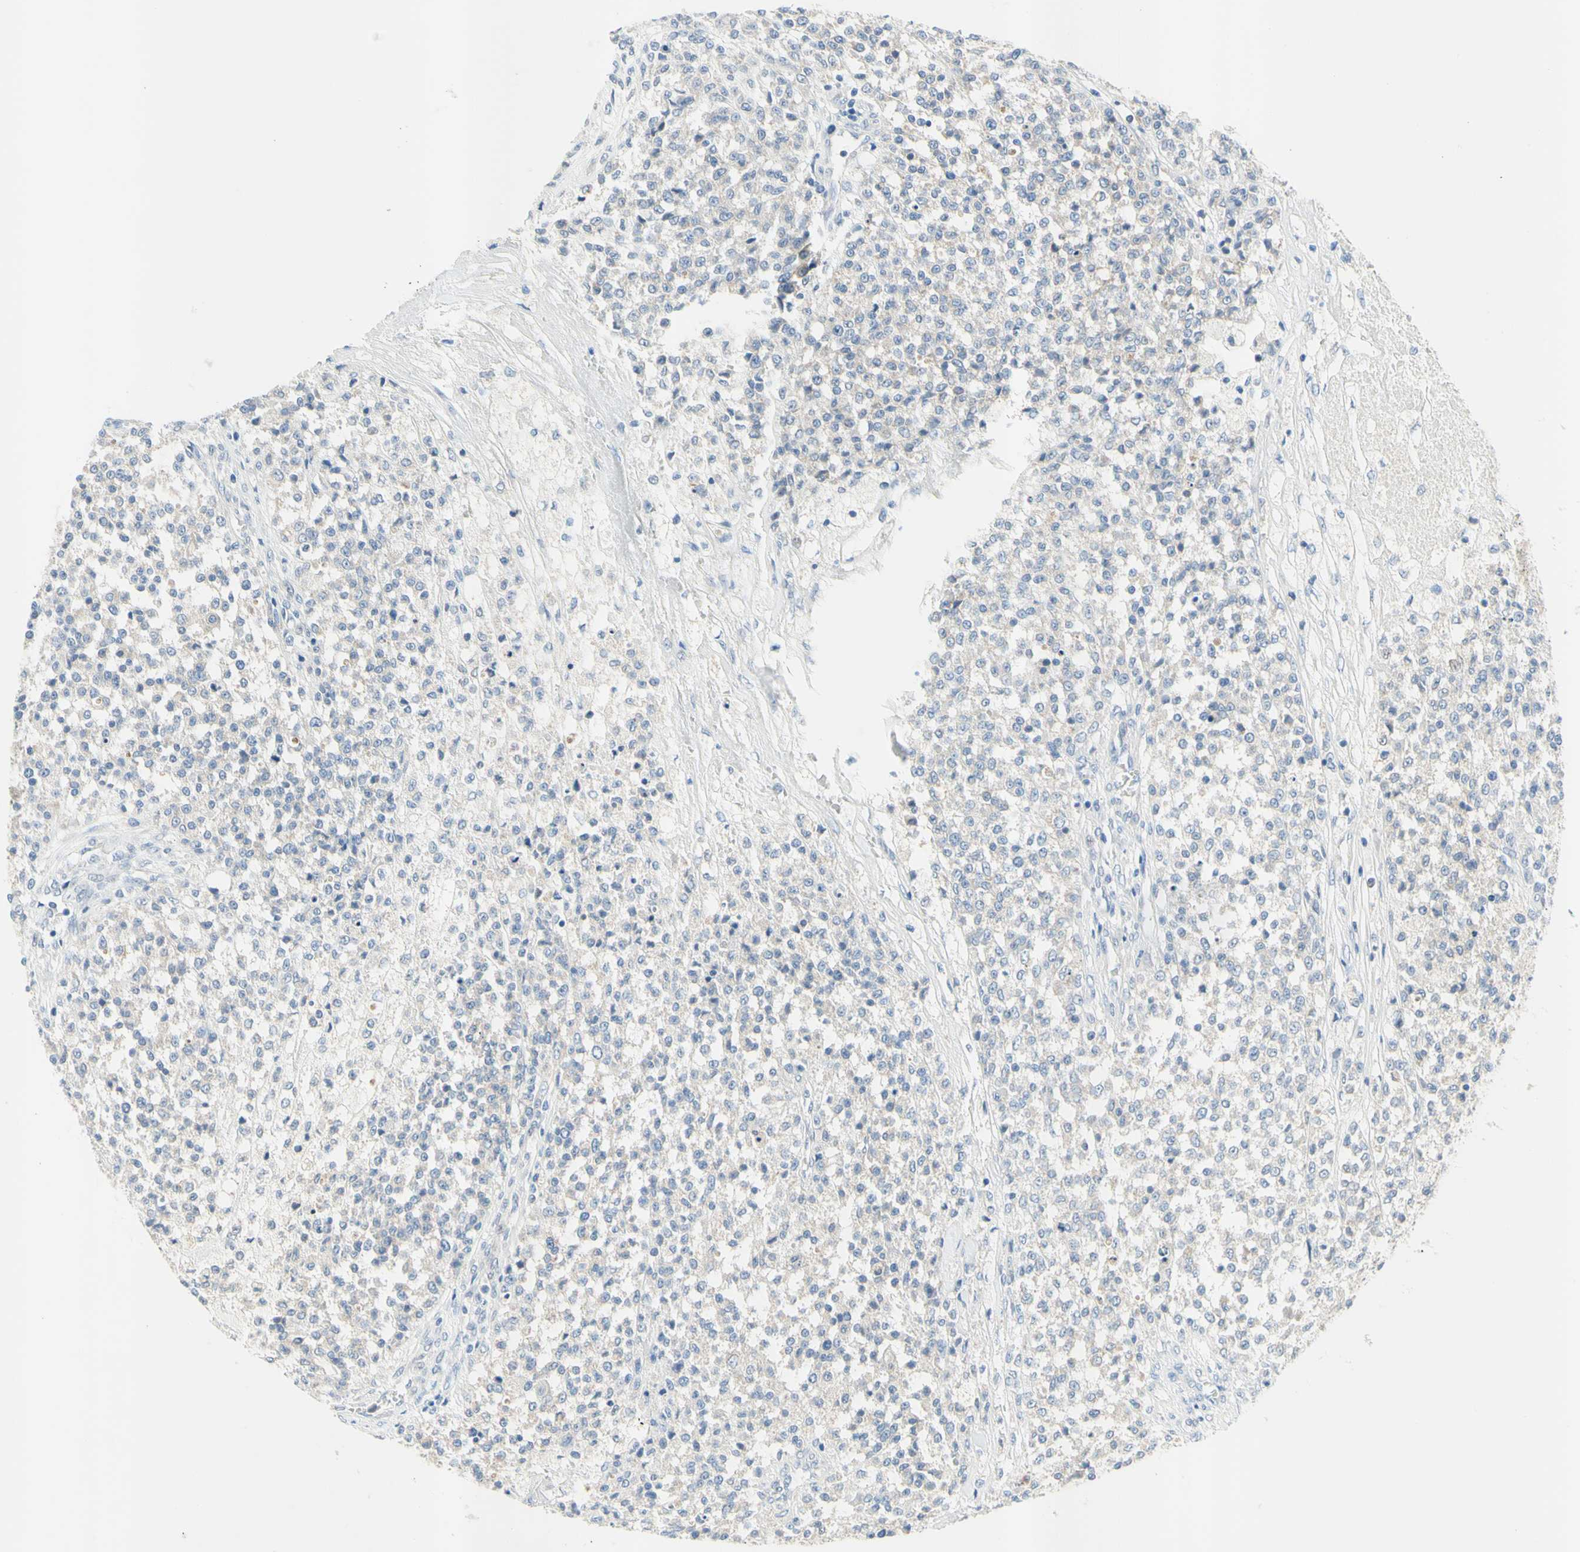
{"staining": {"intensity": "negative", "quantity": "none", "location": "none"}, "tissue": "testis cancer", "cell_type": "Tumor cells", "image_type": "cancer", "snomed": [{"axis": "morphology", "description": "Seminoma, NOS"}, {"axis": "topography", "description": "Testis"}], "caption": "Immunohistochemistry (IHC) photomicrograph of neoplastic tissue: human testis cancer (seminoma) stained with DAB shows no significant protein positivity in tumor cells.", "gene": "MFF", "patient": {"sex": "male", "age": 59}}